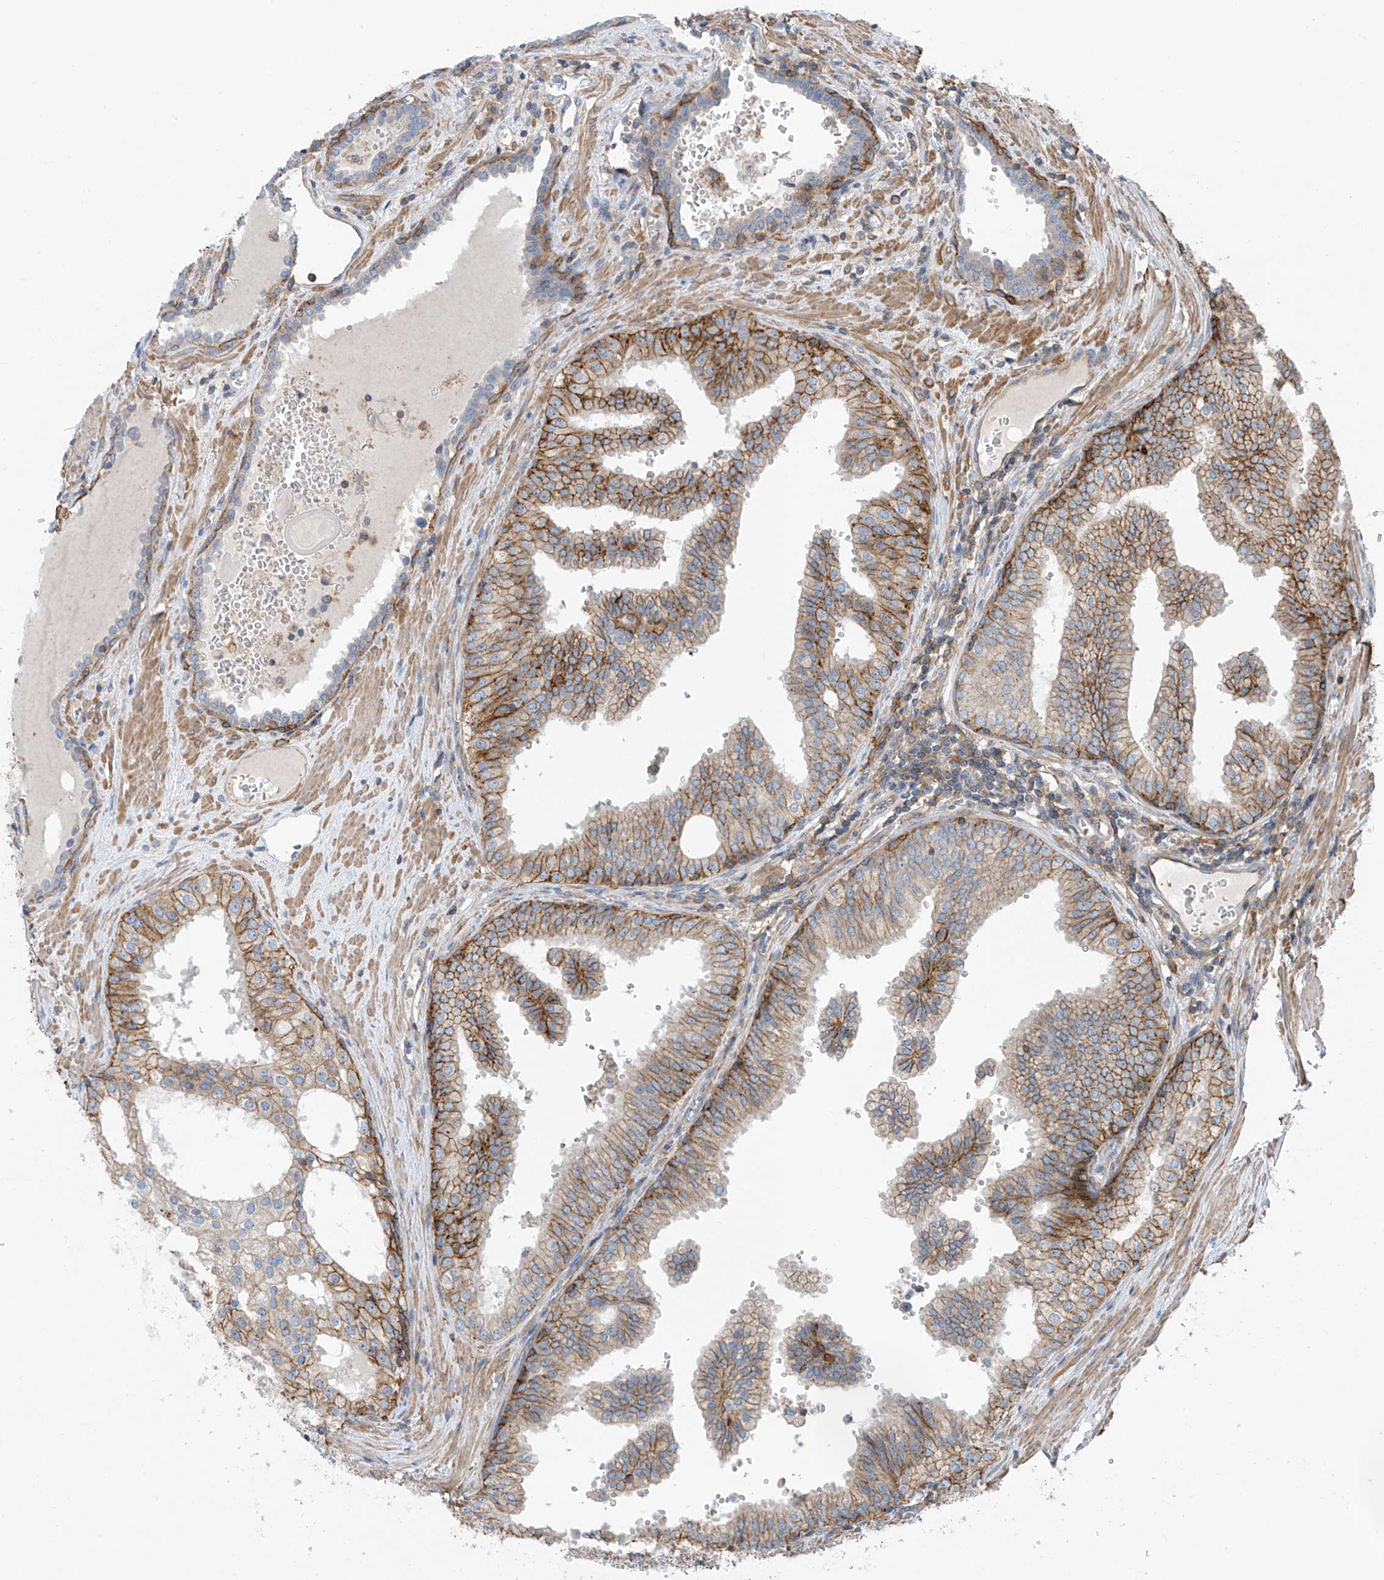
{"staining": {"intensity": "moderate", "quantity": "25%-75%", "location": "cytoplasmic/membranous"}, "tissue": "prostate cancer", "cell_type": "Tumor cells", "image_type": "cancer", "snomed": [{"axis": "morphology", "description": "Adenocarcinoma, High grade"}, {"axis": "topography", "description": "Prostate"}], "caption": "Prostate high-grade adenocarcinoma stained for a protein demonstrates moderate cytoplasmic/membranous positivity in tumor cells.", "gene": "SLC1A5", "patient": {"sex": "male", "age": 68}}